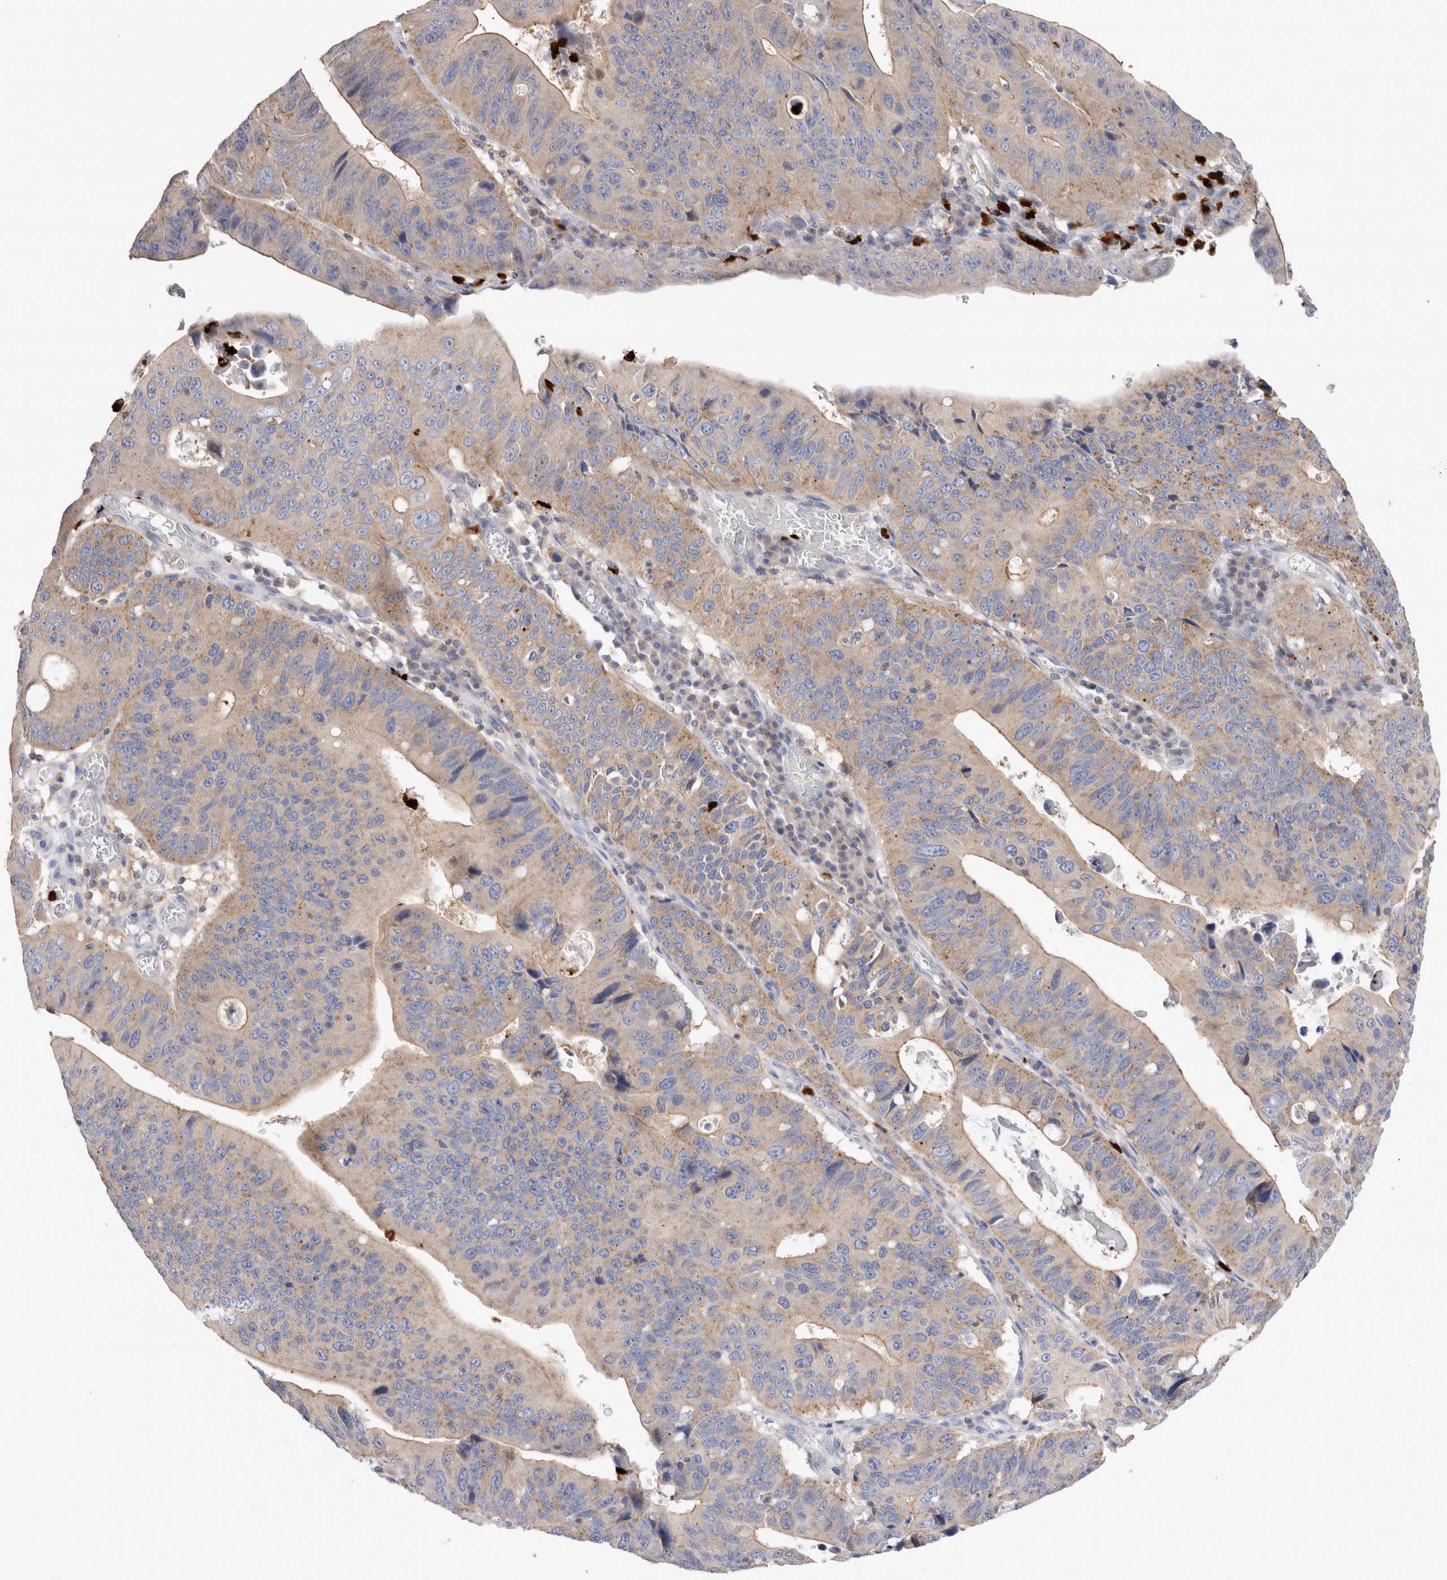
{"staining": {"intensity": "weak", "quantity": ">75%", "location": "cytoplasmic/membranous"}, "tissue": "stomach cancer", "cell_type": "Tumor cells", "image_type": "cancer", "snomed": [{"axis": "morphology", "description": "Adenocarcinoma, NOS"}, {"axis": "topography", "description": "Stomach"}], "caption": "This photomicrograph exhibits immunohistochemistry (IHC) staining of stomach cancer (adenocarcinoma), with low weak cytoplasmic/membranous expression in about >75% of tumor cells.", "gene": "NXT2", "patient": {"sex": "male", "age": 59}}